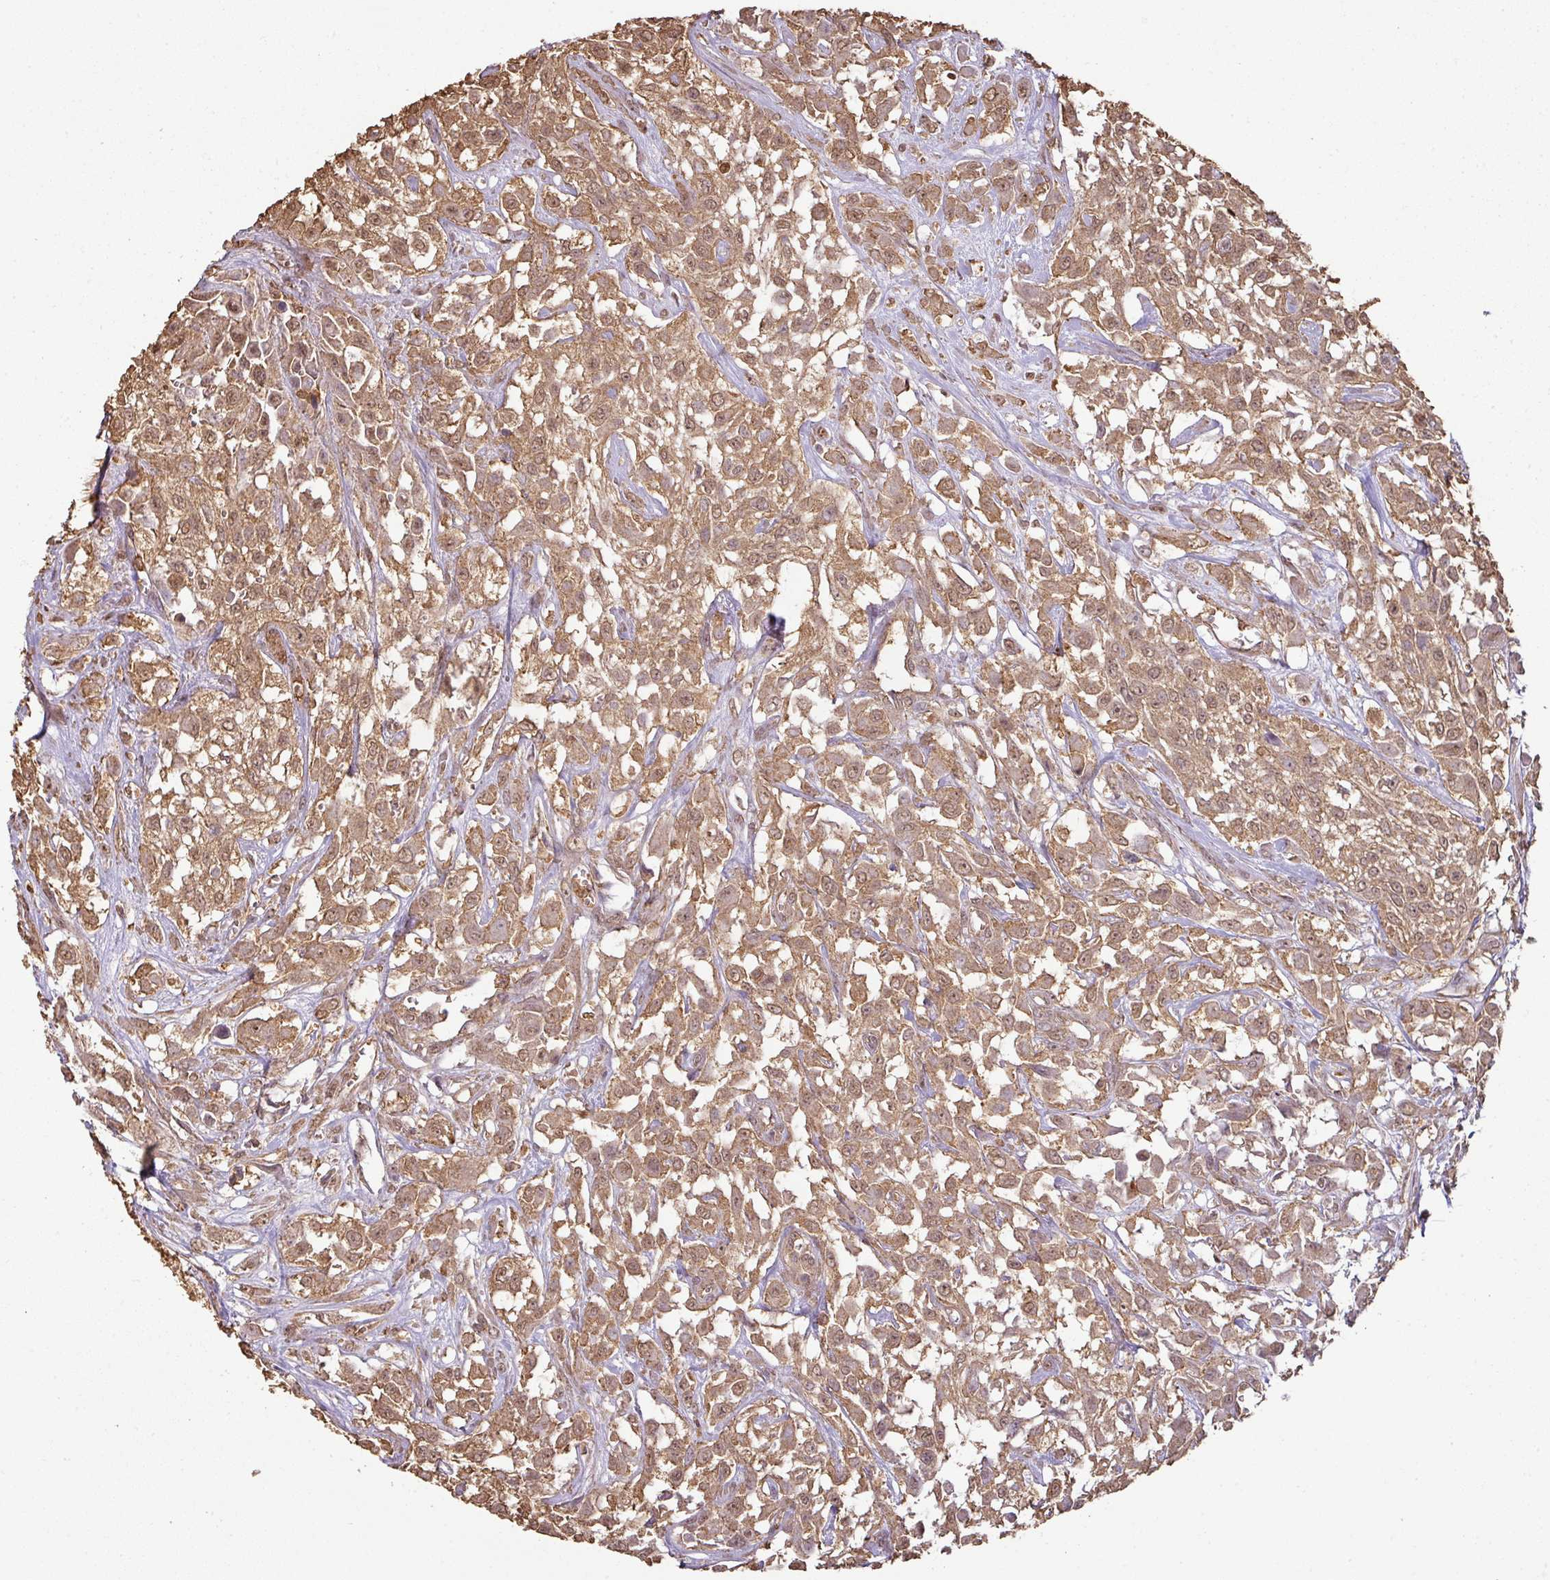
{"staining": {"intensity": "moderate", "quantity": ">75%", "location": "cytoplasmic/membranous"}, "tissue": "urothelial cancer", "cell_type": "Tumor cells", "image_type": "cancer", "snomed": [{"axis": "morphology", "description": "Urothelial carcinoma, High grade"}, {"axis": "topography", "description": "Urinary bladder"}], "caption": "Moderate cytoplasmic/membranous protein expression is seen in approximately >75% of tumor cells in urothelial cancer.", "gene": "ATAT1", "patient": {"sex": "male", "age": 57}}